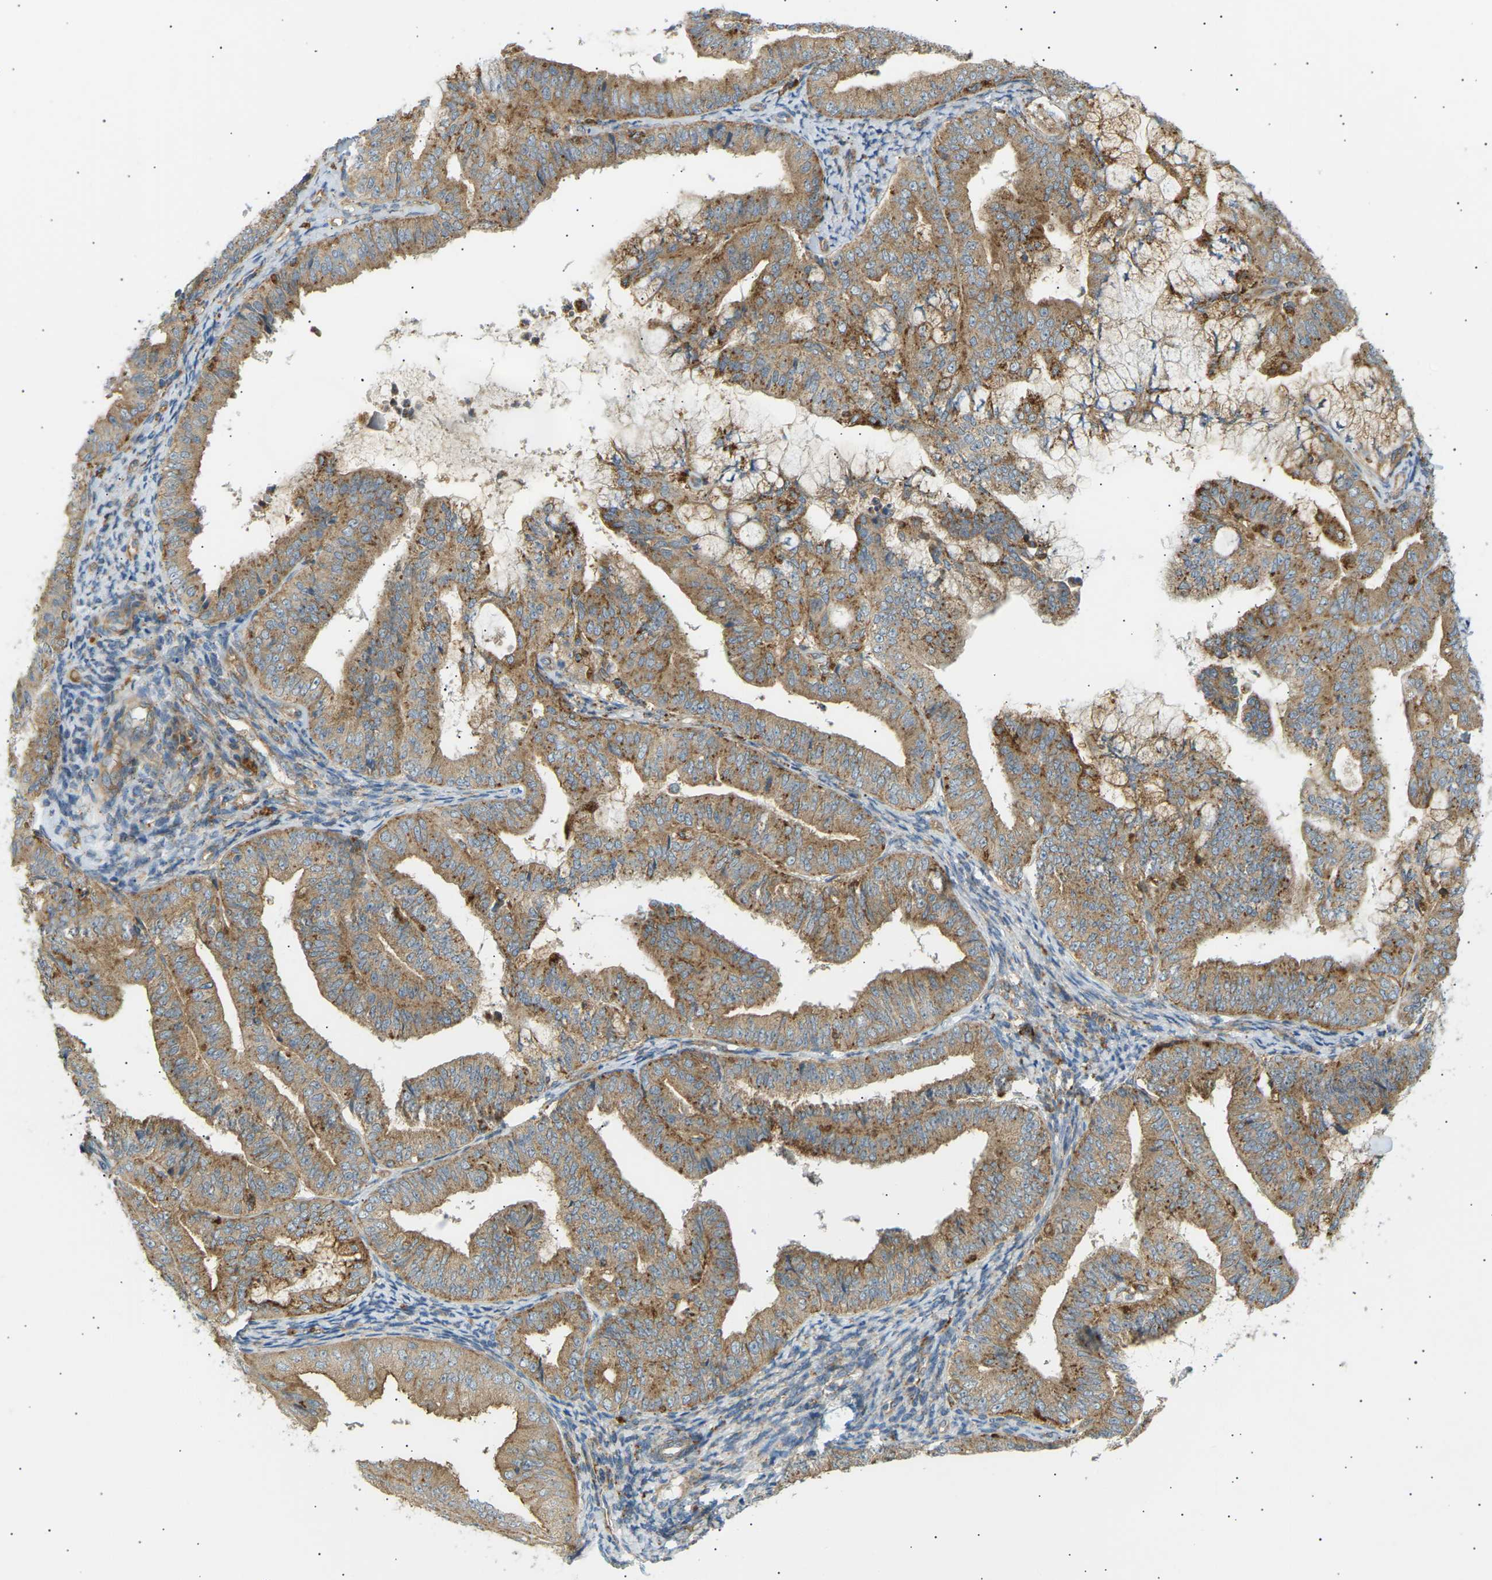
{"staining": {"intensity": "moderate", "quantity": ">75%", "location": "cytoplasmic/membranous"}, "tissue": "endometrial cancer", "cell_type": "Tumor cells", "image_type": "cancer", "snomed": [{"axis": "morphology", "description": "Adenocarcinoma, NOS"}, {"axis": "topography", "description": "Endometrium"}], "caption": "Endometrial adenocarcinoma tissue exhibits moderate cytoplasmic/membranous expression in about >75% of tumor cells, visualized by immunohistochemistry.", "gene": "CDK17", "patient": {"sex": "female", "age": 63}}